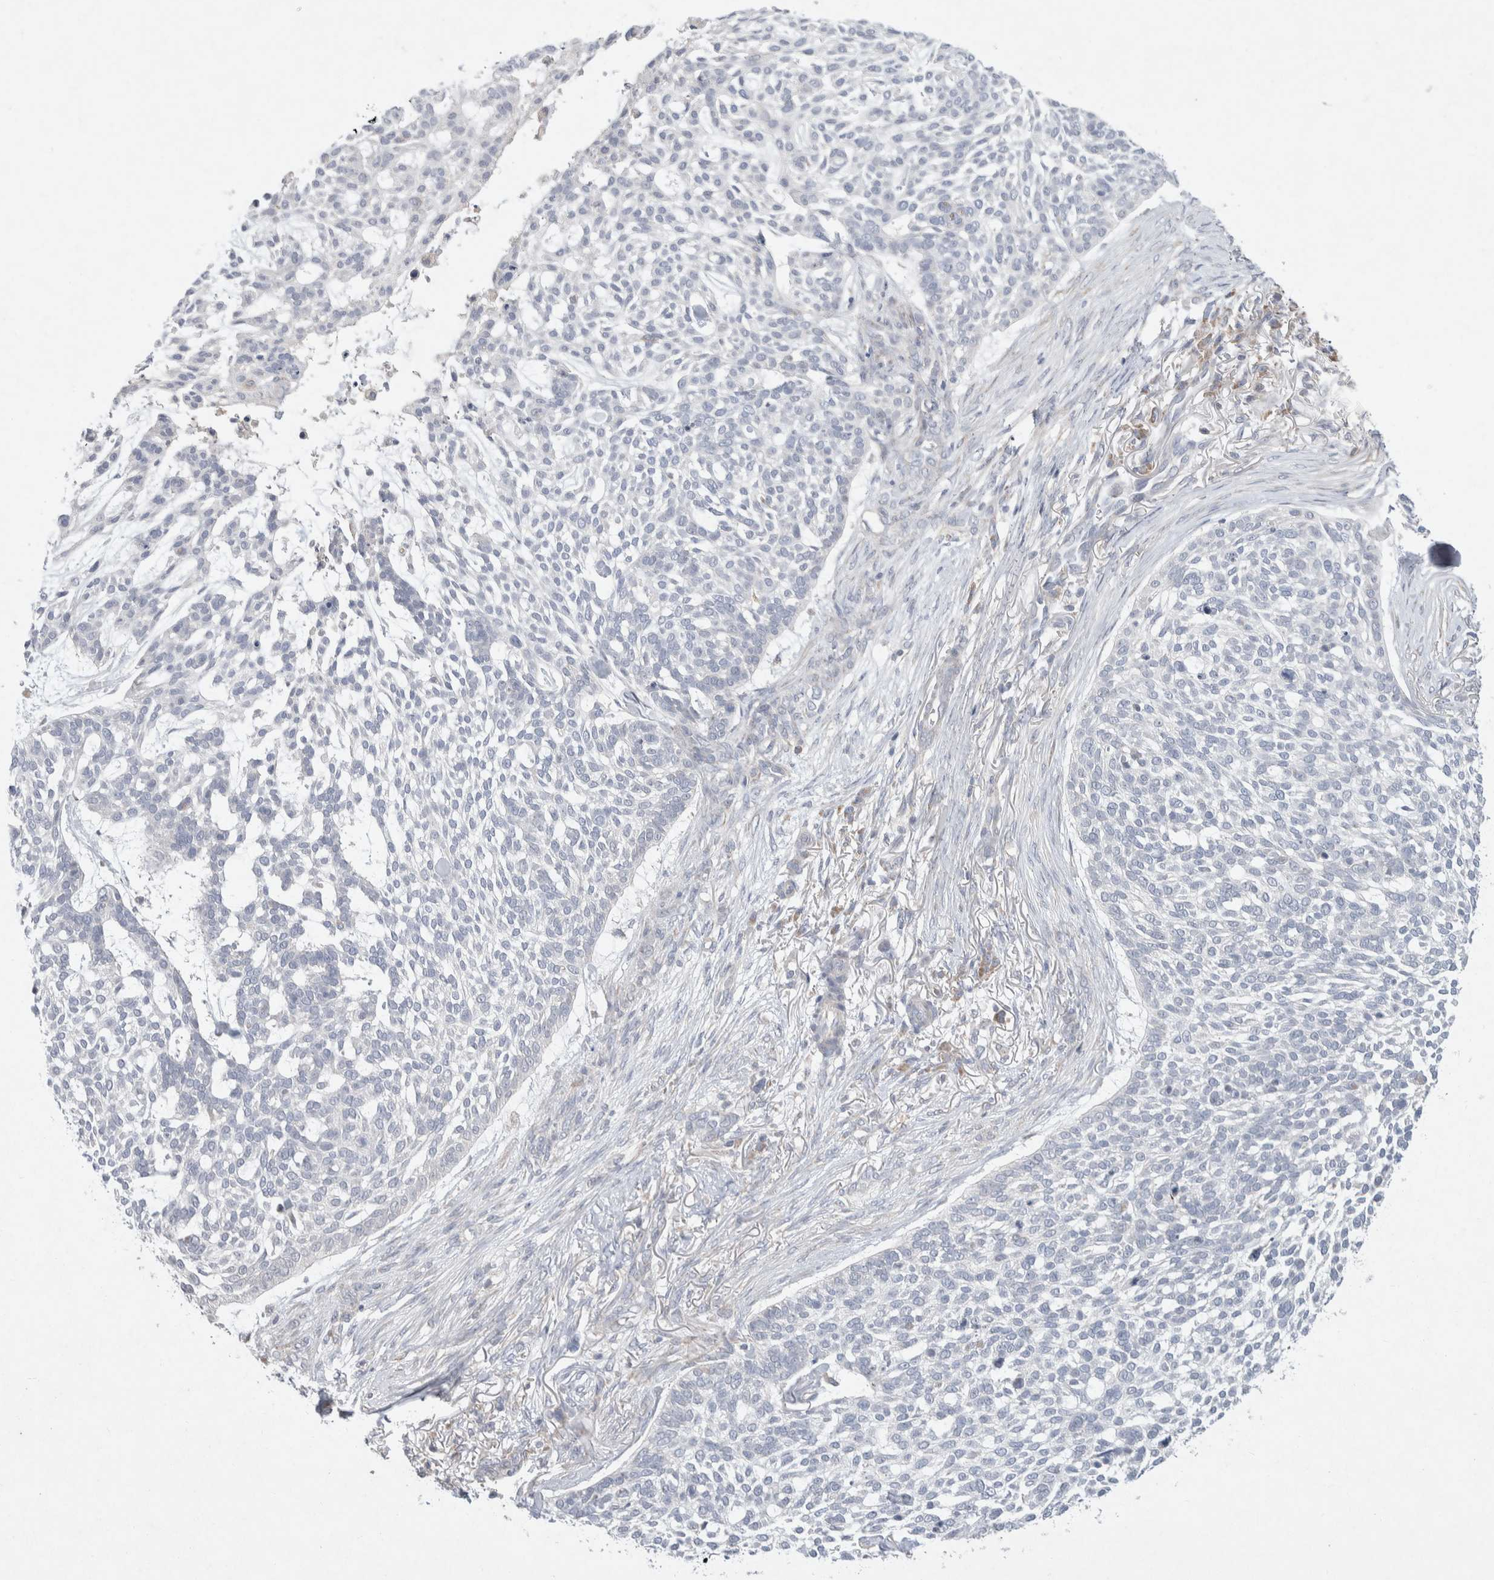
{"staining": {"intensity": "negative", "quantity": "none", "location": "none"}, "tissue": "skin cancer", "cell_type": "Tumor cells", "image_type": "cancer", "snomed": [{"axis": "morphology", "description": "Basal cell carcinoma"}, {"axis": "topography", "description": "Skin"}], "caption": "DAB (3,3'-diaminobenzidine) immunohistochemical staining of basal cell carcinoma (skin) exhibits no significant positivity in tumor cells. (Stains: DAB immunohistochemistry with hematoxylin counter stain, Microscopy: brightfield microscopy at high magnification).", "gene": "CMTM4", "patient": {"sex": "female", "age": 64}}